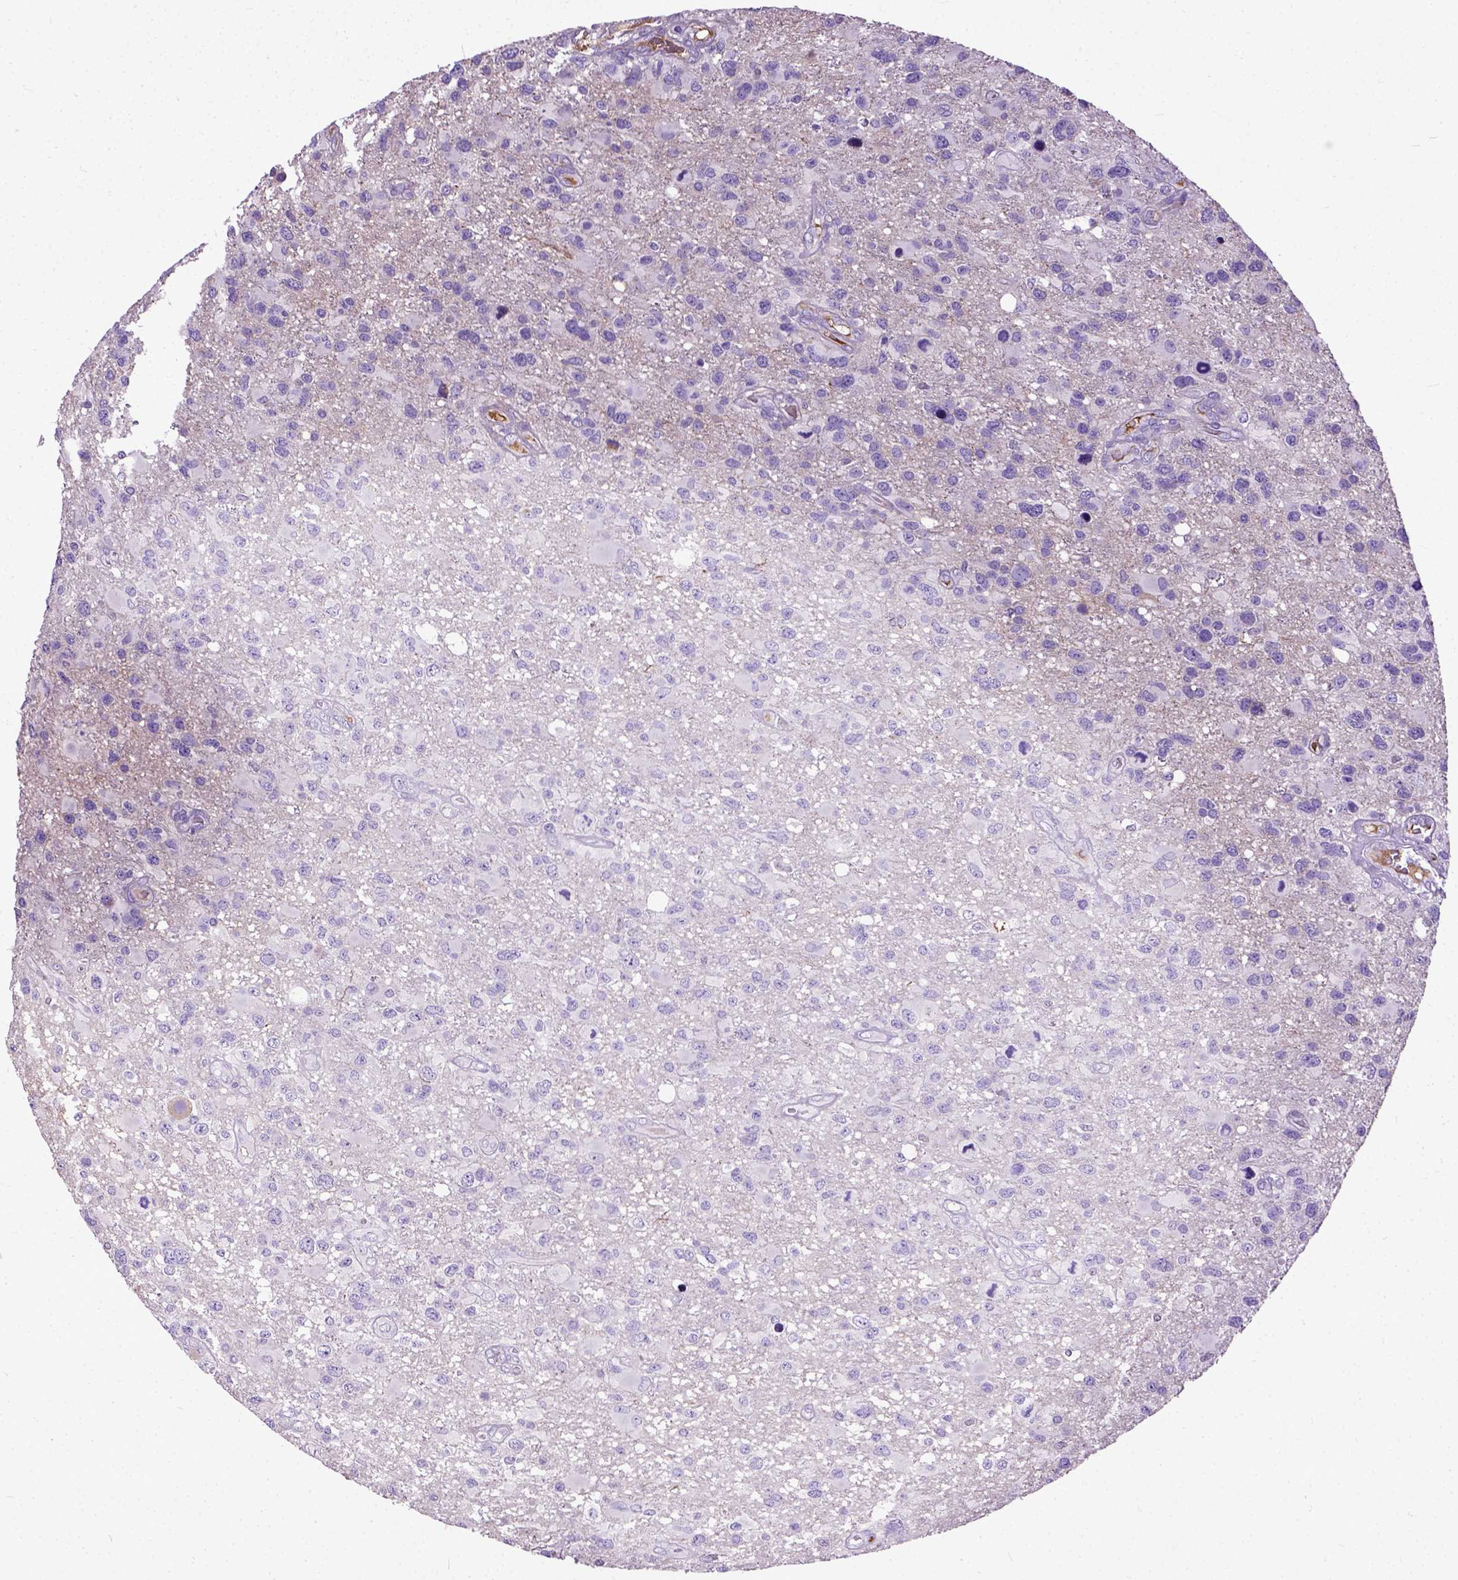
{"staining": {"intensity": "negative", "quantity": "none", "location": "none"}, "tissue": "glioma", "cell_type": "Tumor cells", "image_type": "cancer", "snomed": [{"axis": "morphology", "description": "Glioma, malignant, NOS"}, {"axis": "morphology", "description": "Glioma, malignant, High grade"}, {"axis": "topography", "description": "Brain"}], "caption": "Glioma (malignant) was stained to show a protein in brown. There is no significant staining in tumor cells.", "gene": "ADAMTS8", "patient": {"sex": "female", "age": 71}}